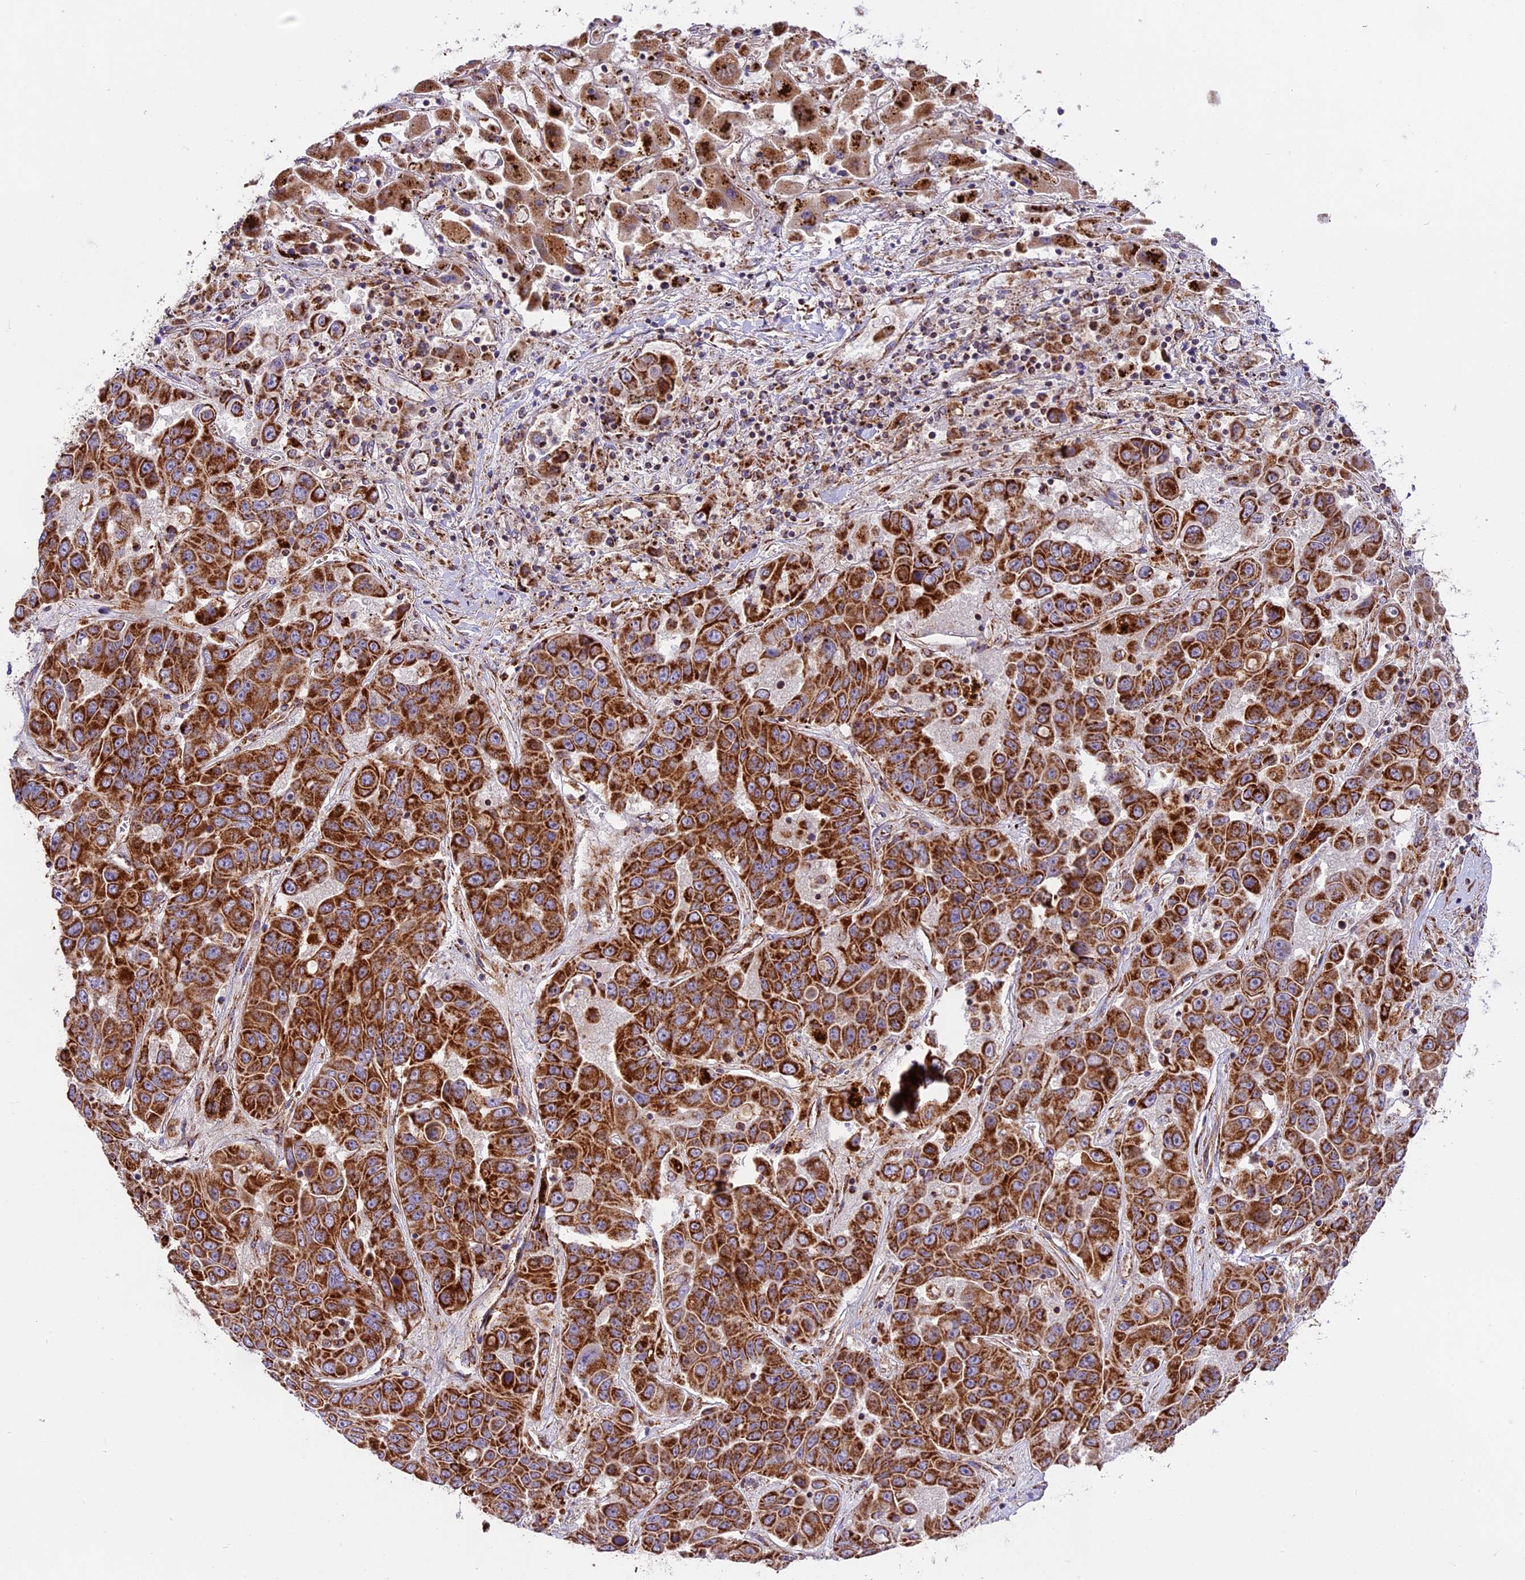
{"staining": {"intensity": "strong", "quantity": ">75%", "location": "cytoplasmic/membranous"}, "tissue": "liver cancer", "cell_type": "Tumor cells", "image_type": "cancer", "snomed": [{"axis": "morphology", "description": "Cholangiocarcinoma"}, {"axis": "topography", "description": "Liver"}], "caption": "Protein analysis of liver cancer tissue demonstrates strong cytoplasmic/membranous positivity in about >75% of tumor cells. The staining was performed using DAB to visualize the protein expression in brown, while the nuclei were stained in blue with hematoxylin (Magnification: 20x).", "gene": "NDUFA8", "patient": {"sex": "female", "age": 52}}